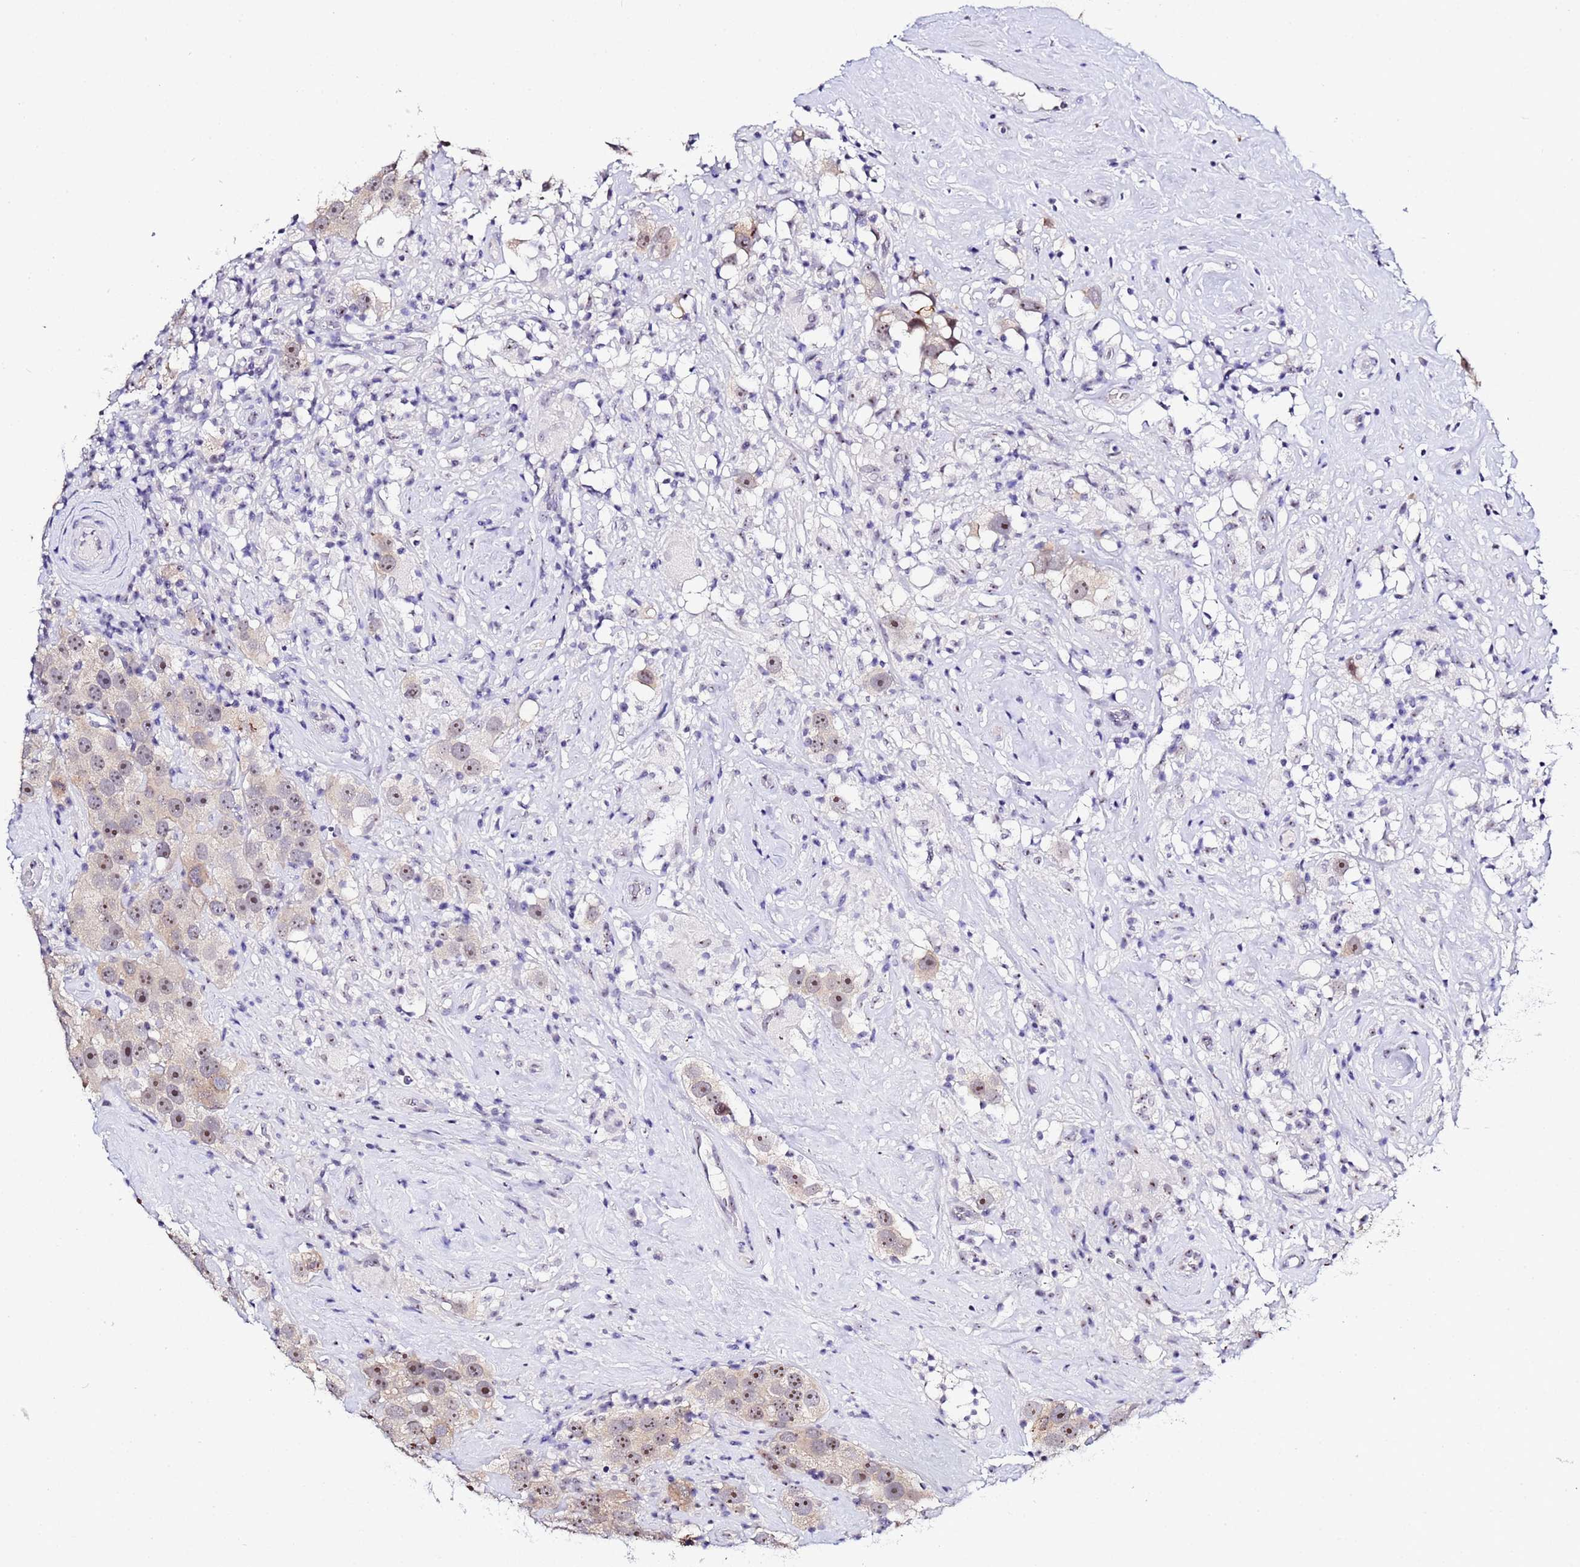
{"staining": {"intensity": "moderate", "quantity": "<25%", "location": "nuclear"}, "tissue": "testis cancer", "cell_type": "Tumor cells", "image_type": "cancer", "snomed": [{"axis": "morphology", "description": "Seminoma, NOS"}, {"axis": "topography", "description": "Testis"}], "caption": "DAB (3,3'-diaminobenzidine) immunohistochemical staining of human testis seminoma demonstrates moderate nuclear protein staining in approximately <25% of tumor cells.", "gene": "ACTL6B", "patient": {"sex": "male", "age": 49}}